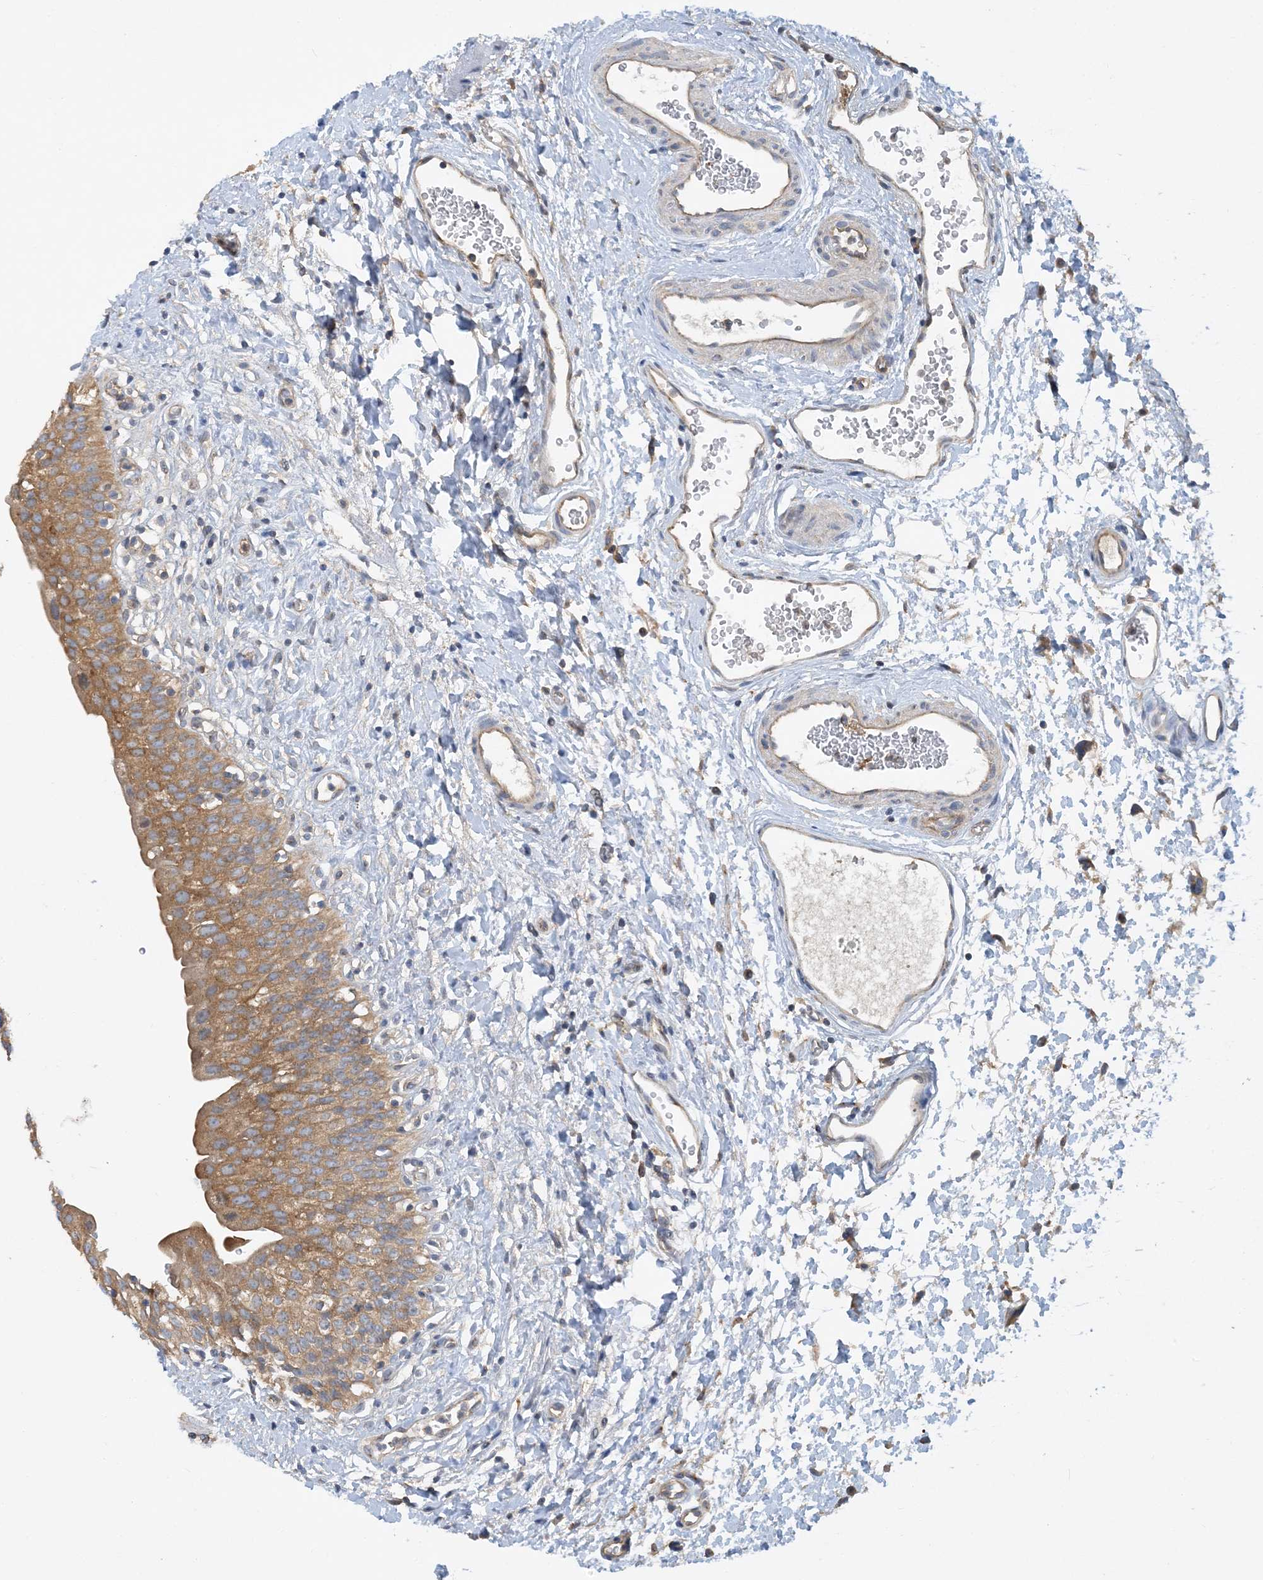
{"staining": {"intensity": "moderate", "quantity": ">75%", "location": "cytoplasmic/membranous"}, "tissue": "urinary bladder", "cell_type": "Urothelial cells", "image_type": "normal", "snomed": [{"axis": "morphology", "description": "Normal tissue, NOS"}, {"axis": "topography", "description": "Urinary bladder"}], "caption": "Urothelial cells show medium levels of moderate cytoplasmic/membranous positivity in approximately >75% of cells in unremarkable human urinary bladder.", "gene": "SIDT1", "patient": {"sex": "male", "age": 51}}